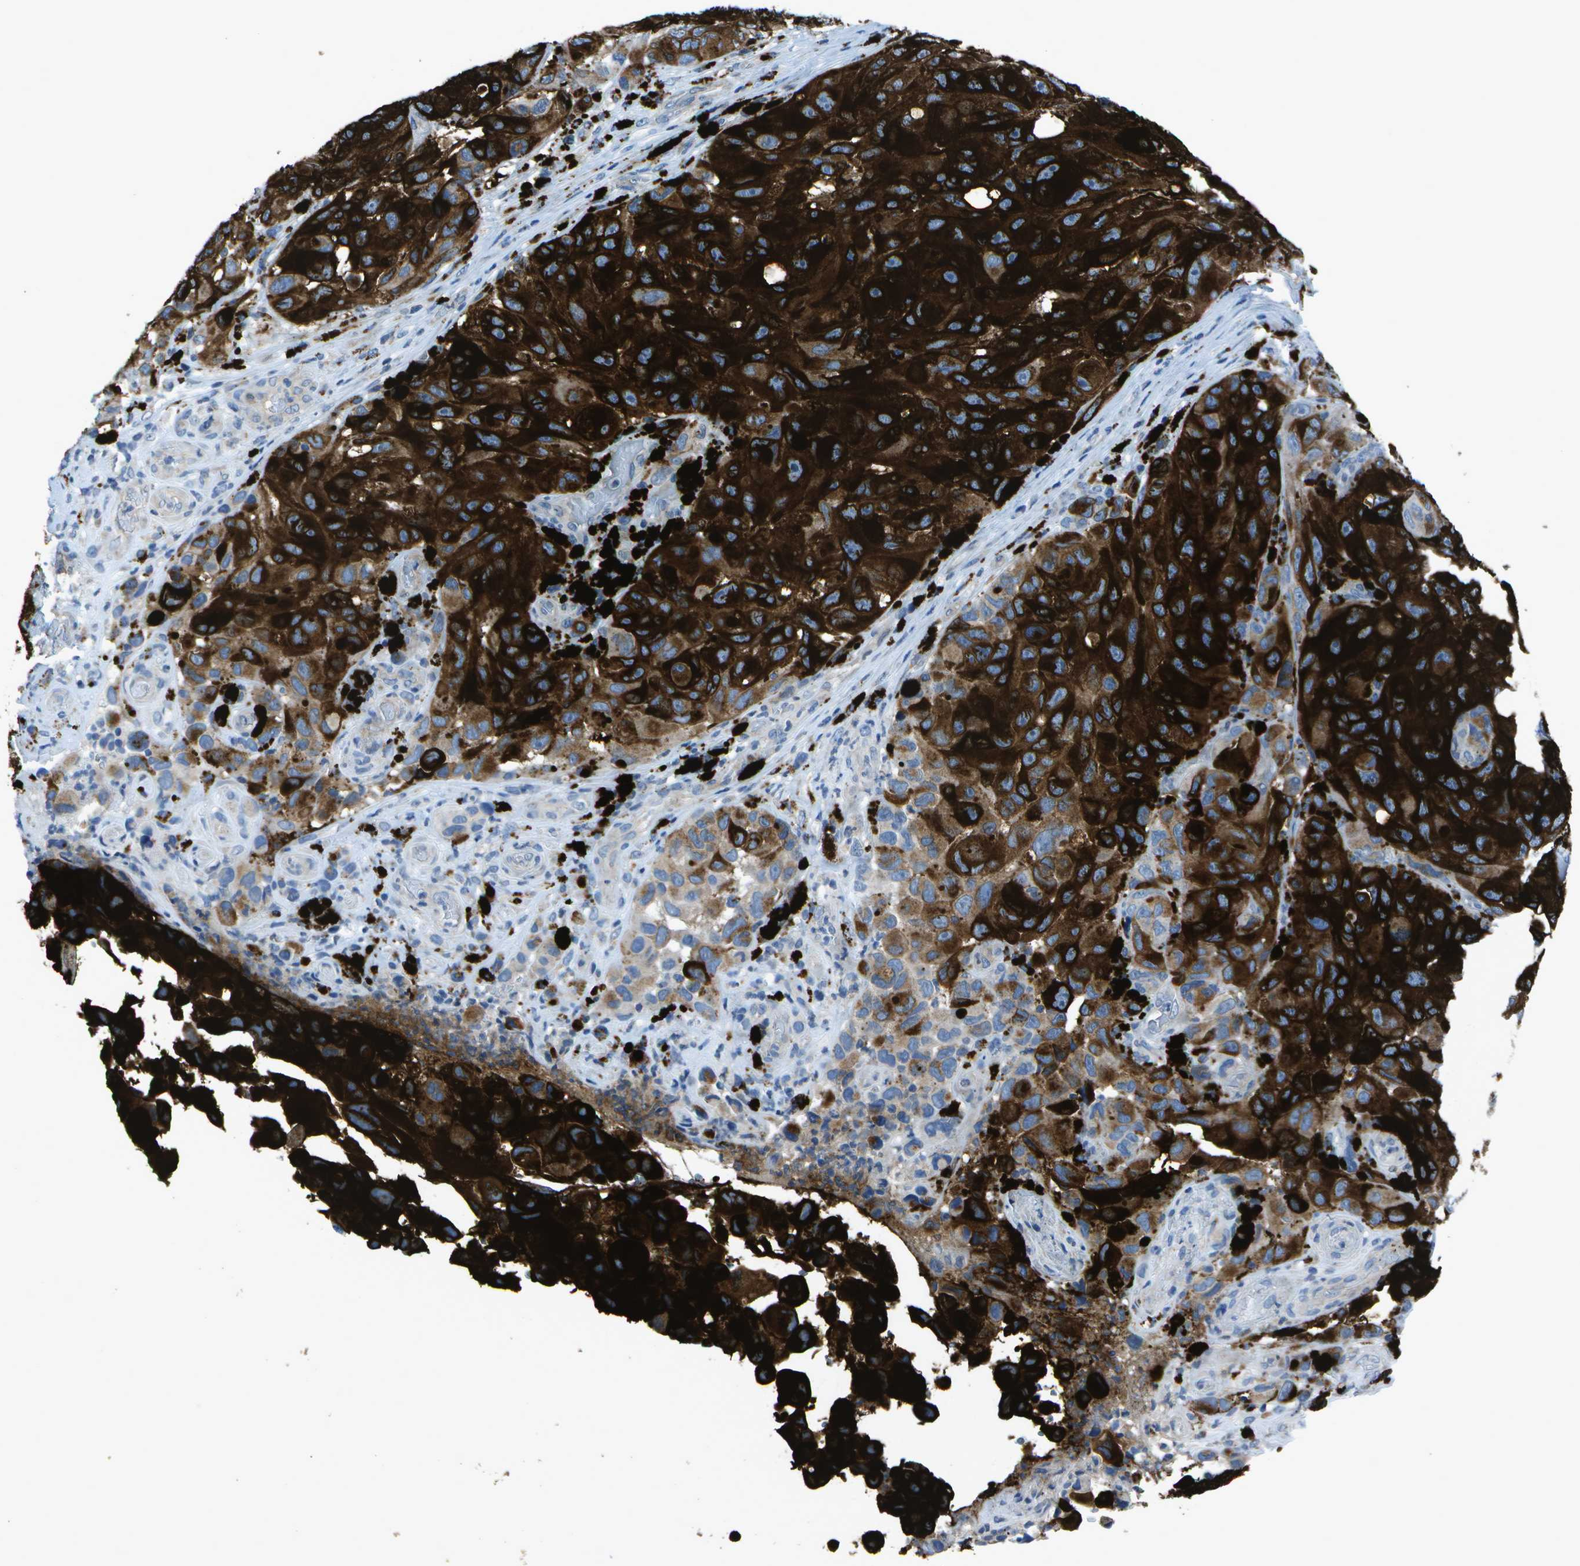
{"staining": {"intensity": "strong", "quantity": ">75%", "location": "cytoplasmic/membranous"}, "tissue": "melanoma", "cell_type": "Tumor cells", "image_type": "cancer", "snomed": [{"axis": "morphology", "description": "Malignant melanoma, NOS"}, {"axis": "topography", "description": "Skin"}], "caption": "Human malignant melanoma stained with a protein marker shows strong staining in tumor cells.", "gene": "DCT", "patient": {"sex": "female", "age": 73}}